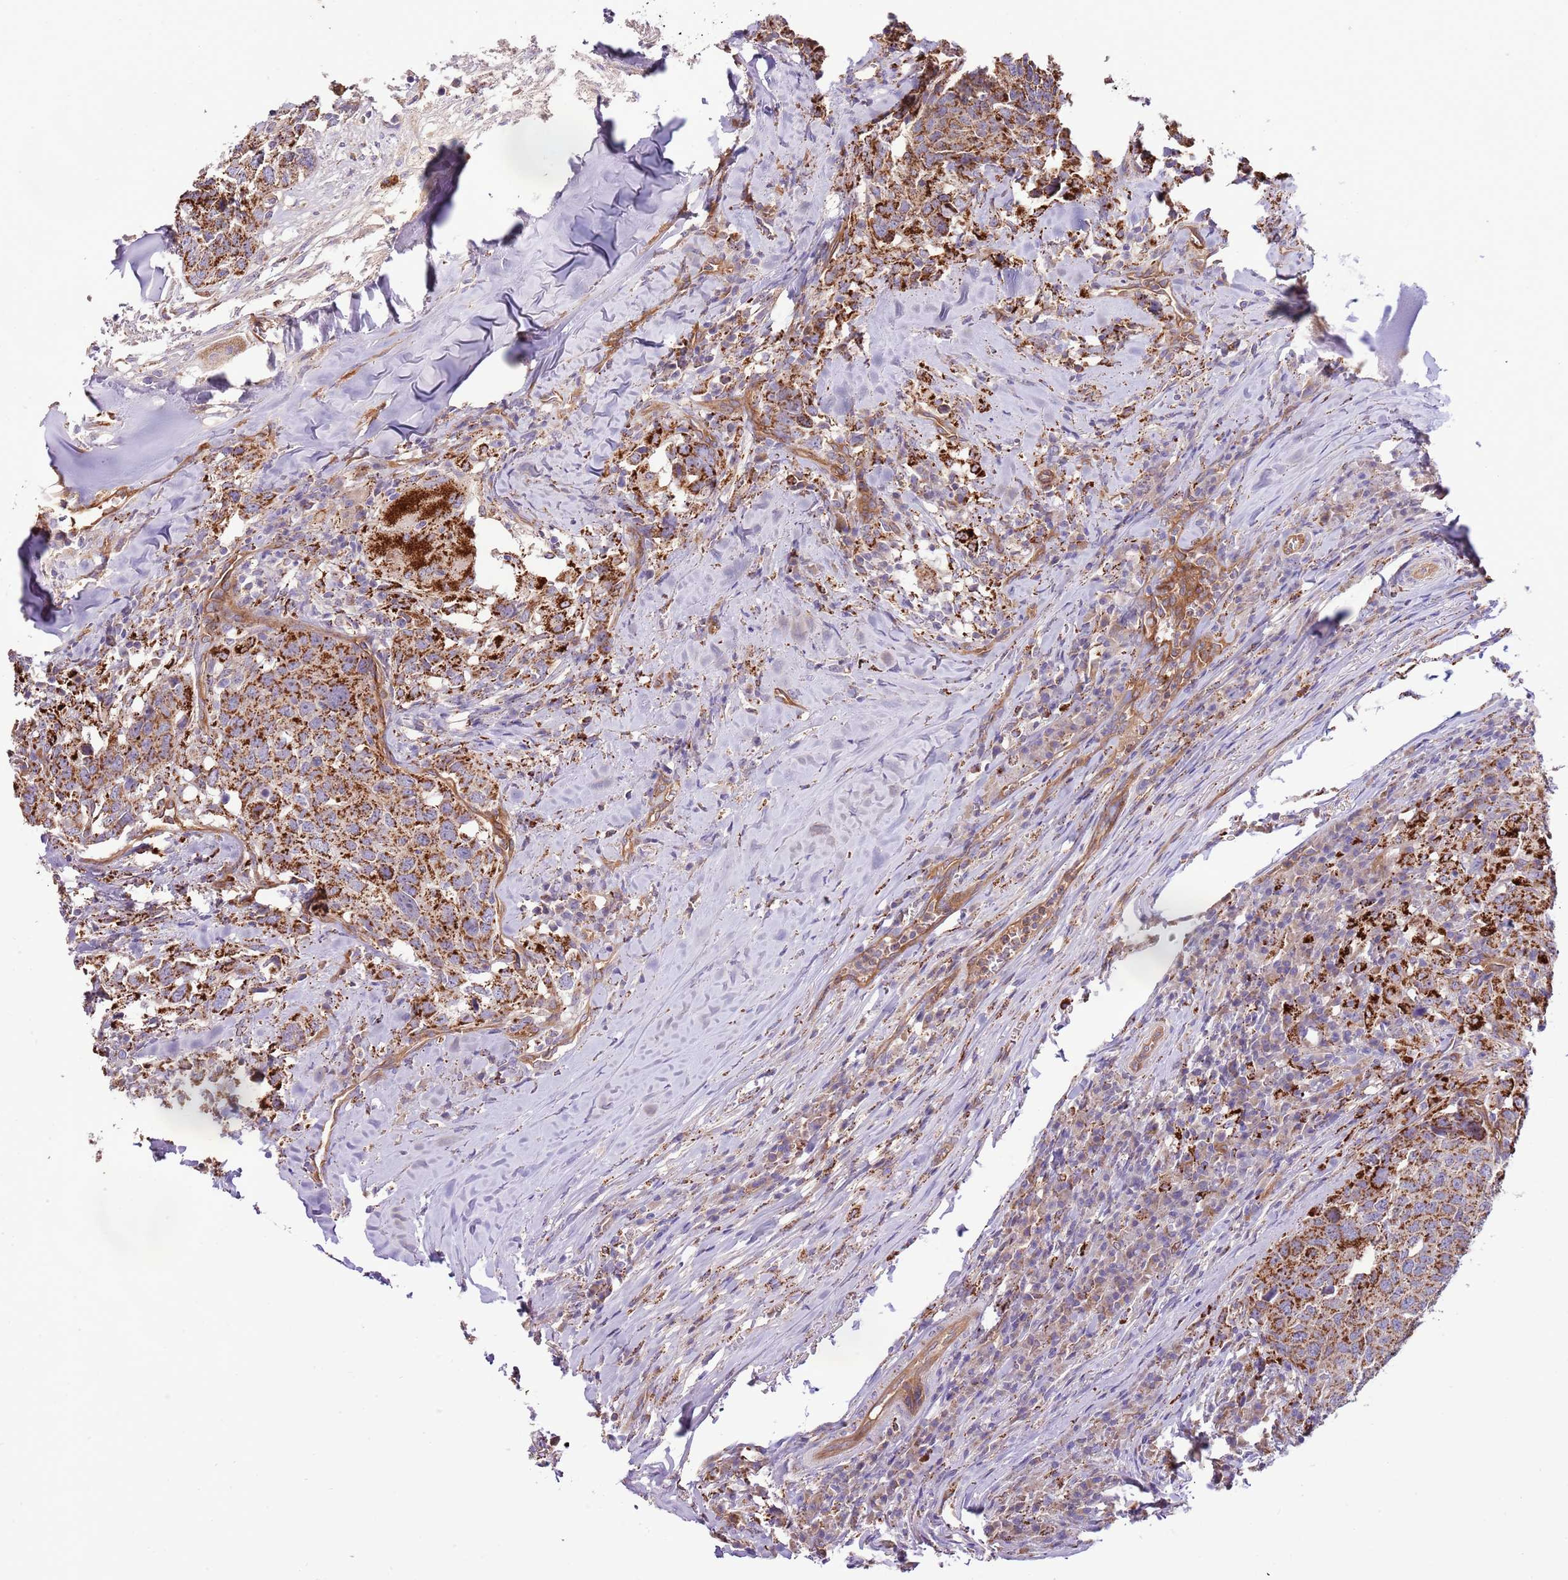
{"staining": {"intensity": "strong", "quantity": ">75%", "location": "cytoplasmic/membranous"}, "tissue": "head and neck cancer", "cell_type": "Tumor cells", "image_type": "cancer", "snomed": [{"axis": "morphology", "description": "Normal tissue, NOS"}, {"axis": "morphology", "description": "Squamous cell carcinoma, NOS"}, {"axis": "topography", "description": "Skeletal muscle"}, {"axis": "topography", "description": "Vascular tissue"}, {"axis": "topography", "description": "Peripheral nerve tissue"}, {"axis": "topography", "description": "Head-Neck"}], "caption": "Protein analysis of head and neck cancer (squamous cell carcinoma) tissue reveals strong cytoplasmic/membranous positivity in about >75% of tumor cells. (Brightfield microscopy of DAB IHC at high magnification).", "gene": "DOCK6", "patient": {"sex": "male", "age": 66}}